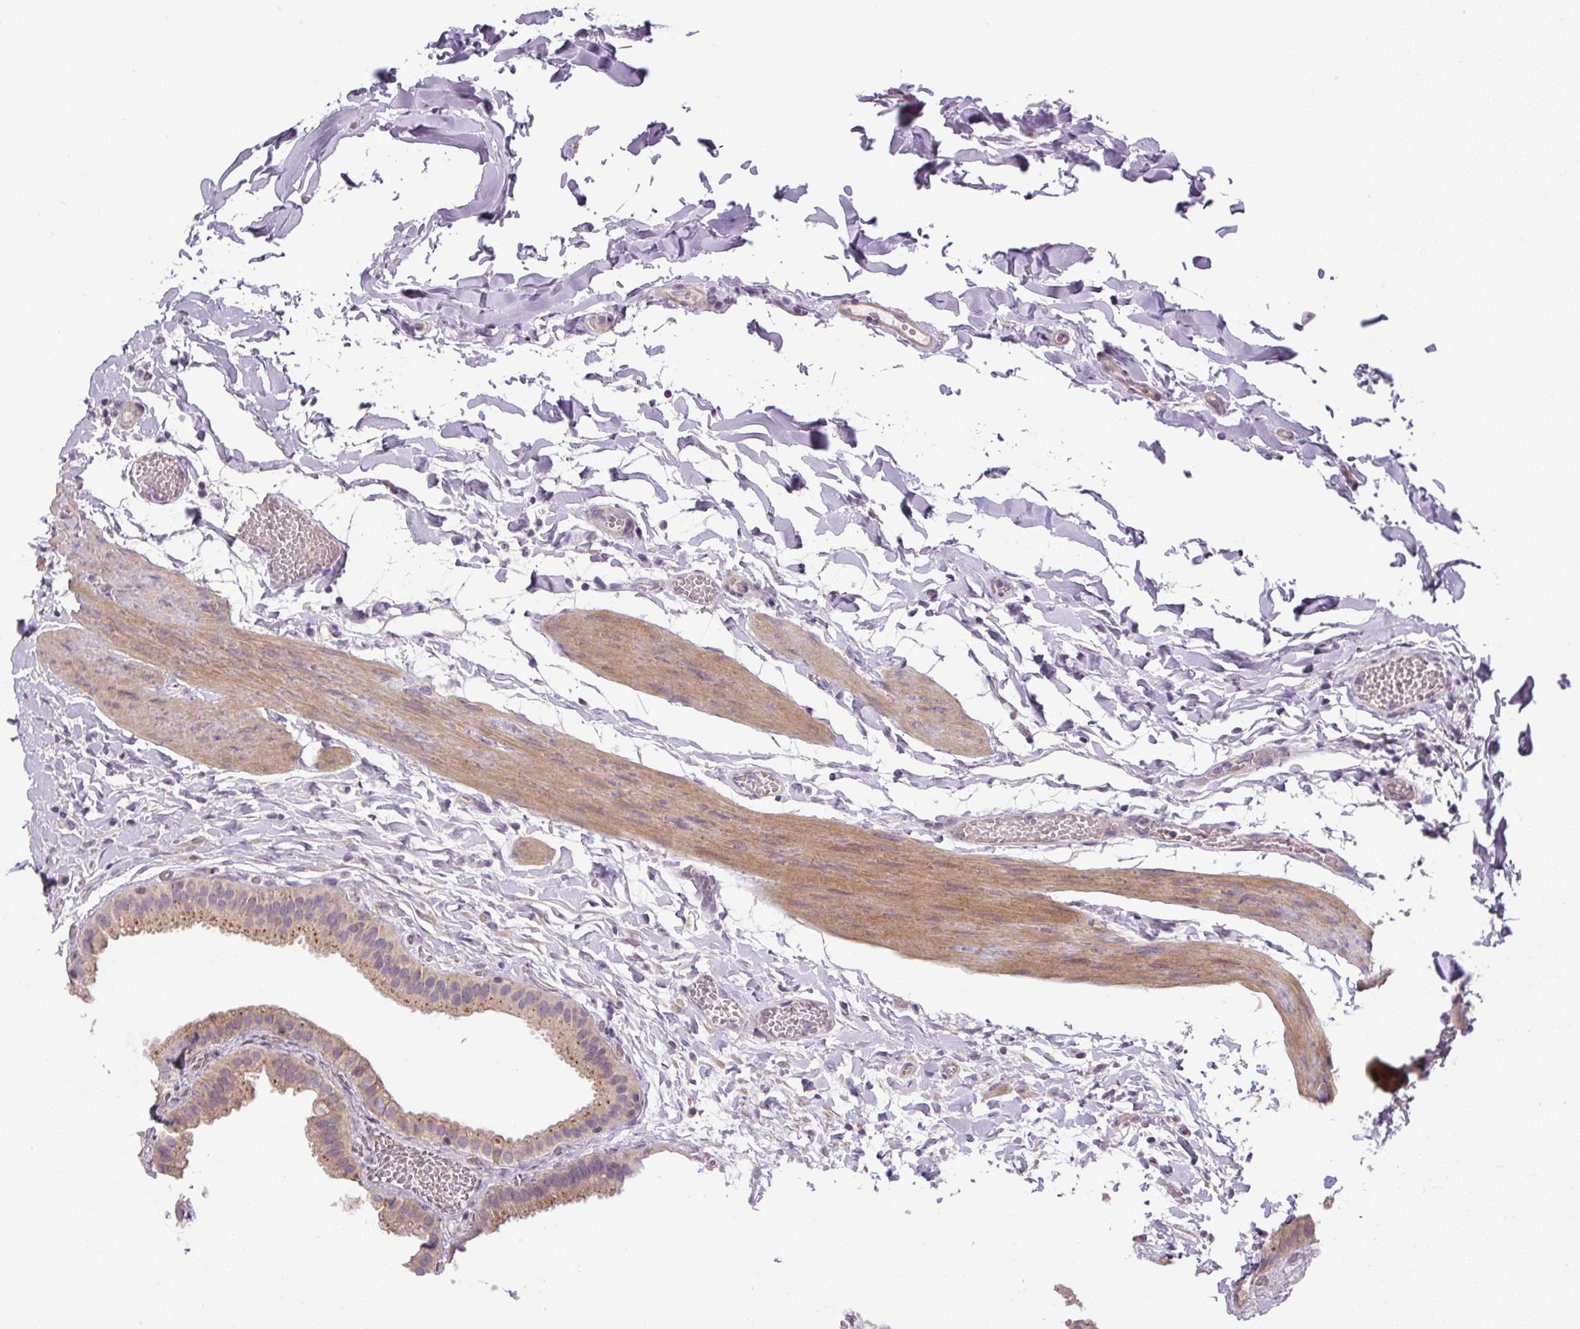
{"staining": {"intensity": "moderate", "quantity": "<25%", "location": "cytoplasmic/membranous"}, "tissue": "gallbladder", "cell_type": "Glandular cells", "image_type": "normal", "snomed": [{"axis": "morphology", "description": "Normal tissue, NOS"}, {"axis": "topography", "description": "Gallbladder"}], "caption": "There is low levels of moderate cytoplasmic/membranous staining in glandular cells of benign gallbladder, as demonstrated by immunohistochemical staining (brown color).", "gene": "UBL3", "patient": {"sex": "female", "age": 63}}